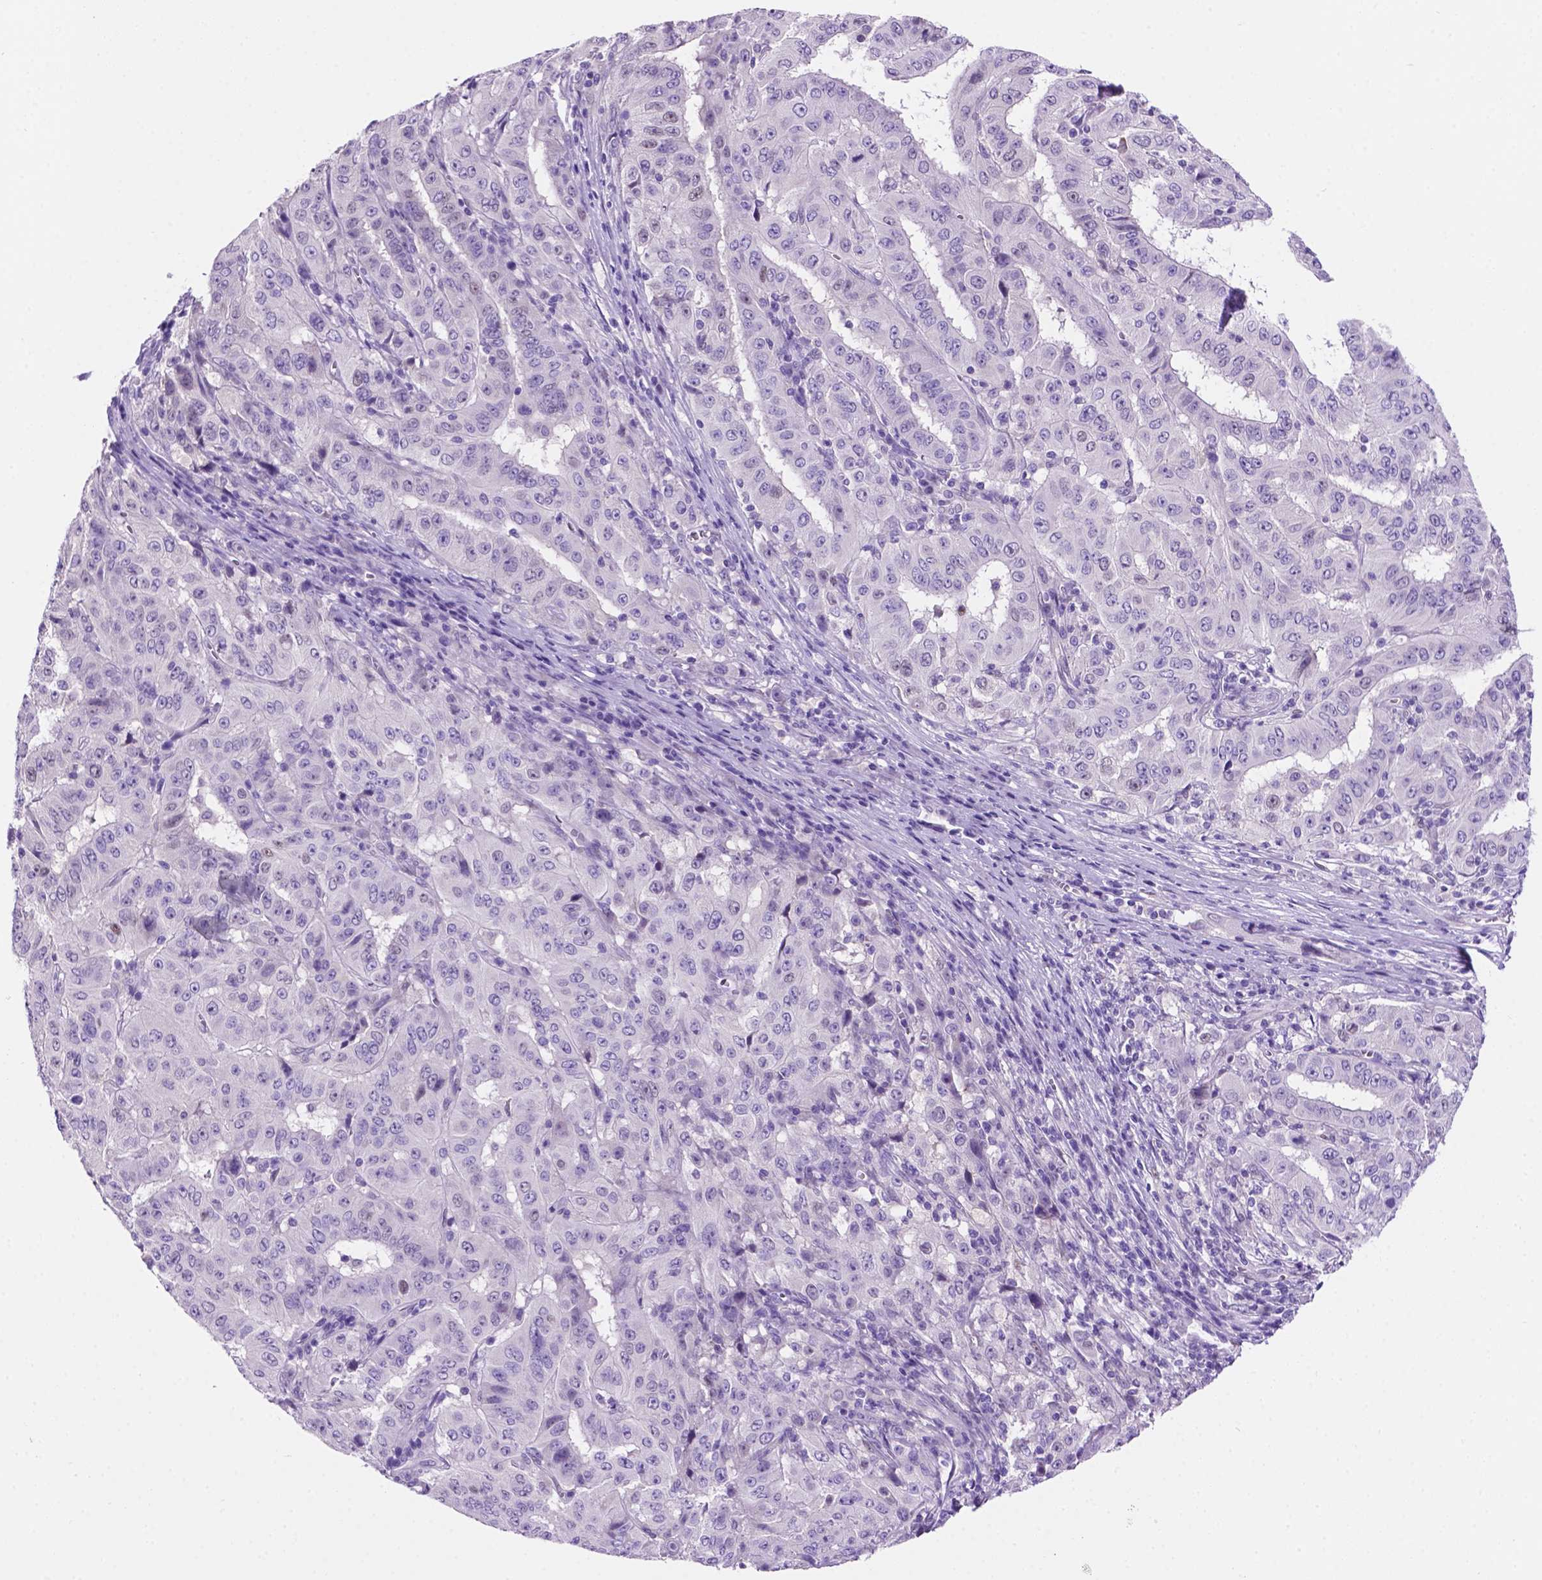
{"staining": {"intensity": "negative", "quantity": "none", "location": "none"}, "tissue": "pancreatic cancer", "cell_type": "Tumor cells", "image_type": "cancer", "snomed": [{"axis": "morphology", "description": "Adenocarcinoma, NOS"}, {"axis": "topography", "description": "Pancreas"}], "caption": "Protein analysis of pancreatic cancer (adenocarcinoma) demonstrates no significant staining in tumor cells.", "gene": "TMEM210", "patient": {"sex": "male", "age": 63}}